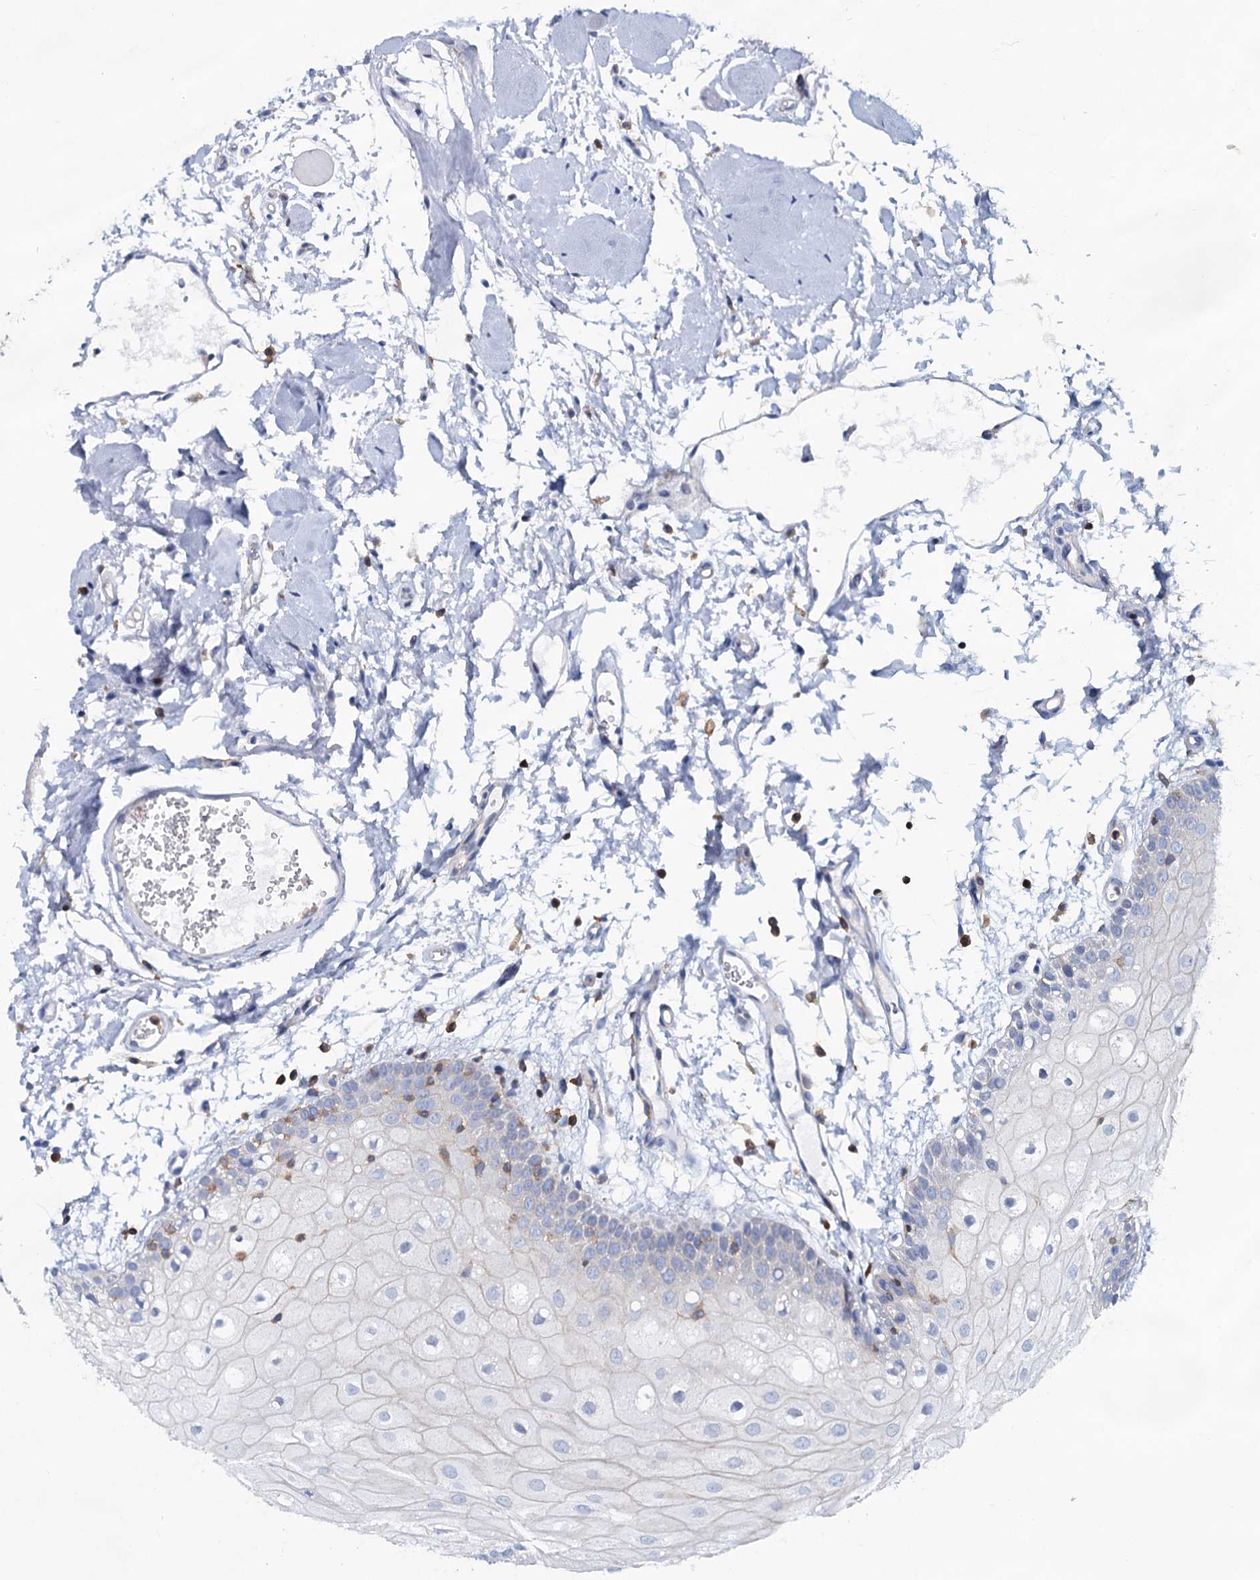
{"staining": {"intensity": "negative", "quantity": "none", "location": "none"}, "tissue": "oral mucosa", "cell_type": "Squamous epithelial cells", "image_type": "normal", "snomed": [{"axis": "morphology", "description": "Normal tissue, NOS"}, {"axis": "topography", "description": "Oral tissue"}, {"axis": "topography", "description": "Tounge, NOS"}], "caption": "Immunohistochemistry micrograph of benign human oral mucosa stained for a protein (brown), which reveals no staining in squamous epithelial cells.", "gene": "LRCH4", "patient": {"sex": "female", "age": 73}}